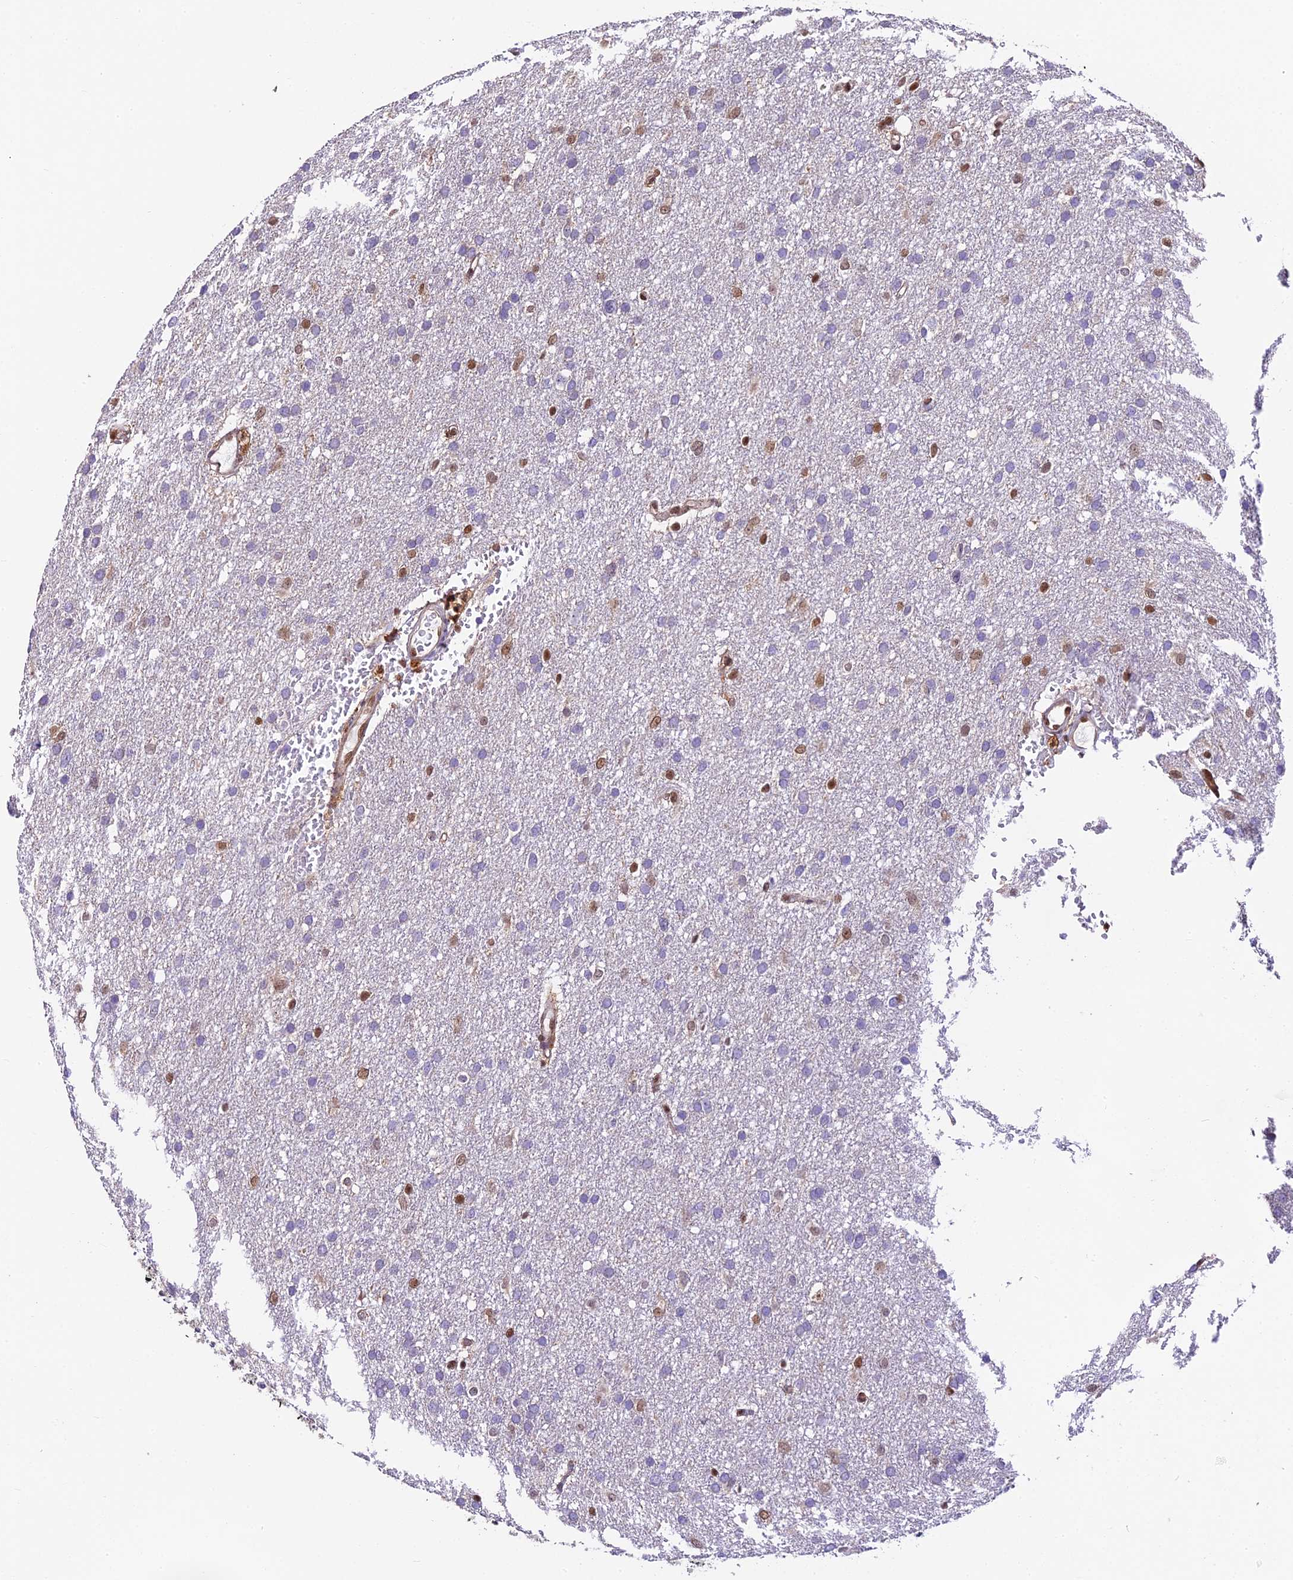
{"staining": {"intensity": "moderate", "quantity": "<25%", "location": "nuclear"}, "tissue": "glioma", "cell_type": "Tumor cells", "image_type": "cancer", "snomed": [{"axis": "morphology", "description": "Glioma, malignant, High grade"}, {"axis": "topography", "description": "Cerebral cortex"}], "caption": "Immunohistochemistry (DAB (3,3'-diaminobenzidine)) staining of glioma demonstrates moderate nuclear protein staining in approximately <25% of tumor cells.", "gene": "TRIM22", "patient": {"sex": "female", "age": 36}}